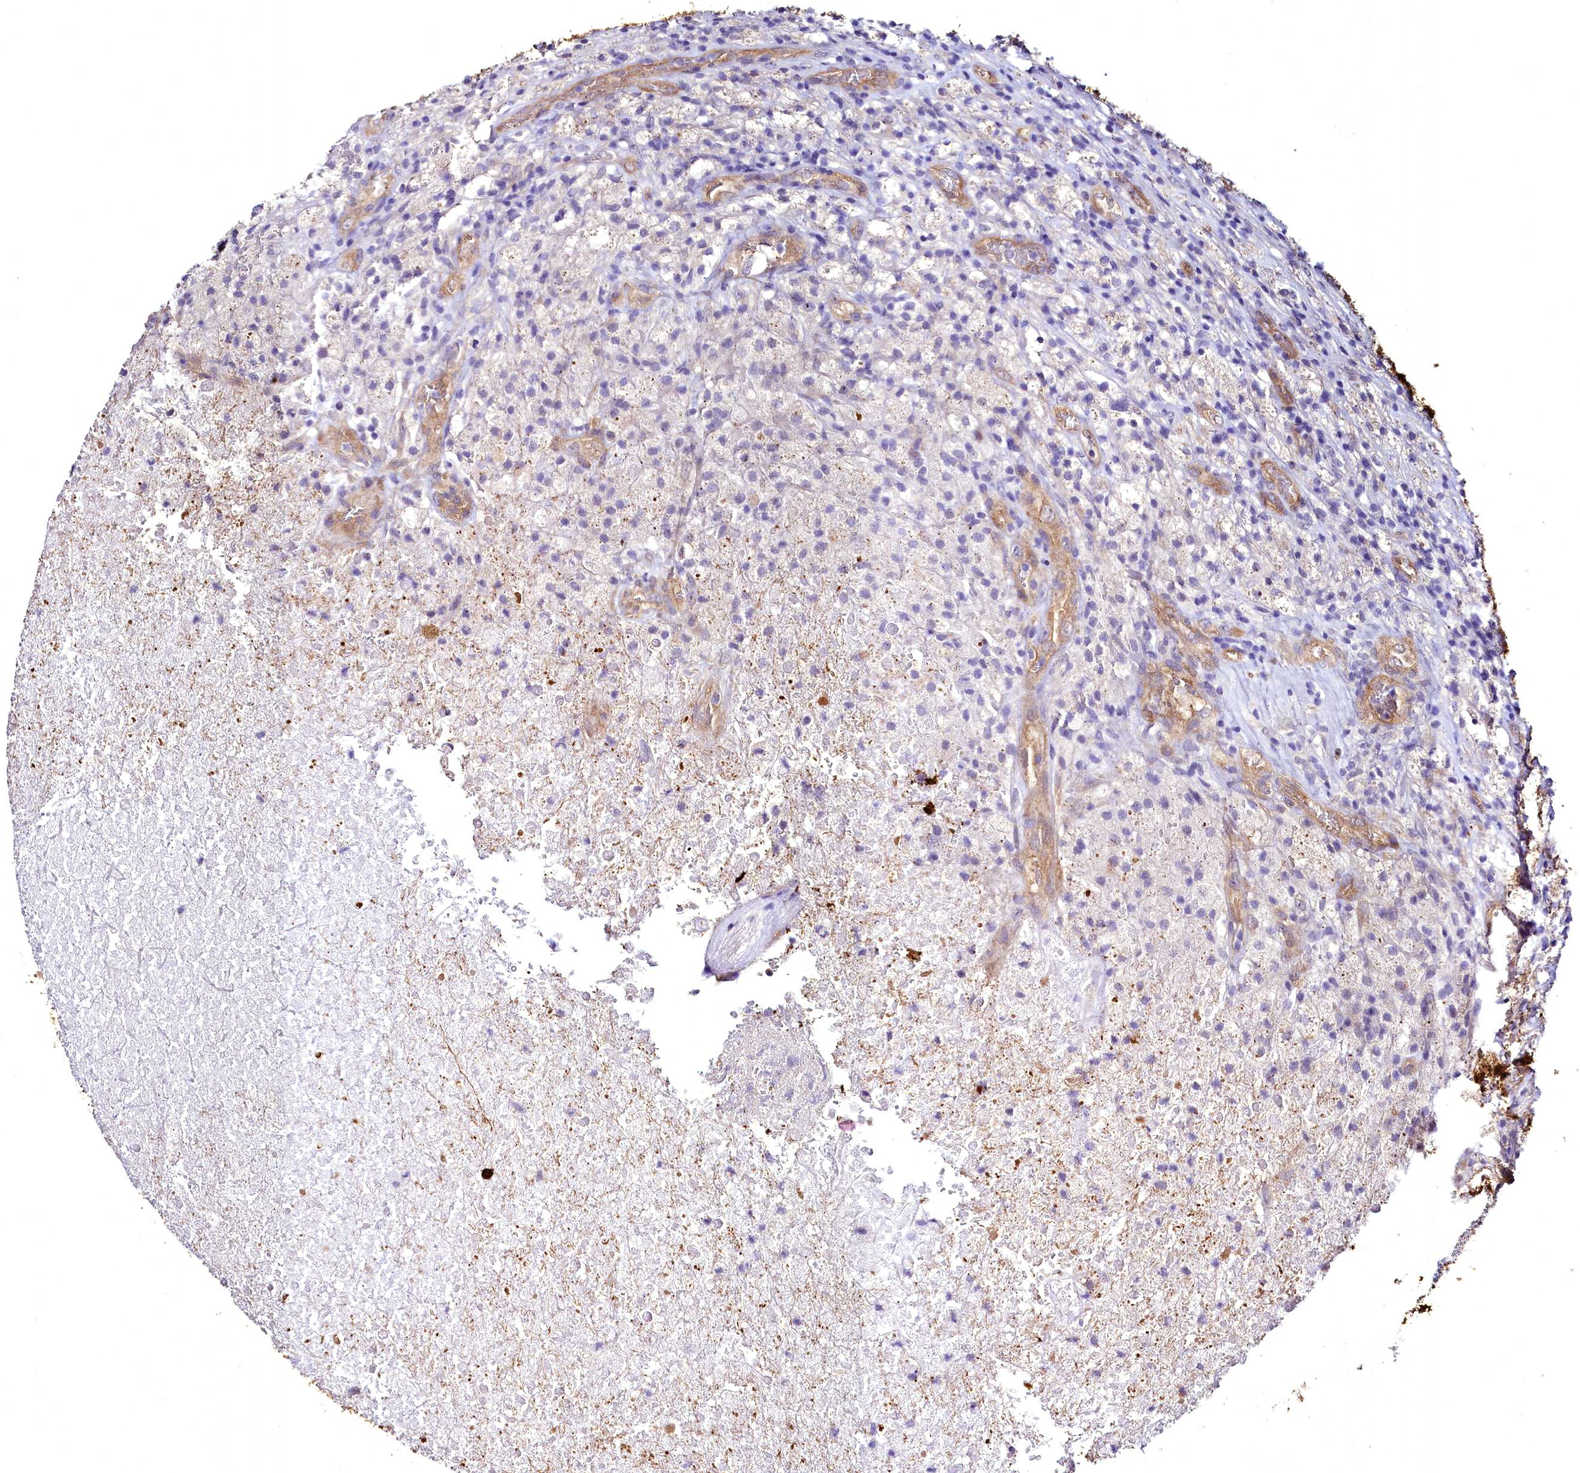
{"staining": {"intensity": "negative", "quantity": "none", "location": "none"}, "tissue": "glioma", "cell_type": "Tumor cells", "image_type": "cancer", "snomed": [{"axis": "morphology", "description": "Glioma, malignant, High grade"}, {"axis": "topography", "description": "Brain"}], "caption": "IHC photomicrograph of neoplastic tissue: malignant glioma (high-grade) stained with DAB (3,3'-diaminobenzidine) shows no significant protein expression in tumor cells. (Stains: DAB (3,3'-diaminobenzidine) immunohistochemistry with hematoxylin counter stain, Microscopy: brightfield microscopy at high magnification).", "gene": "STXBP1", "patient": {"sex": "male", "age": 69}}